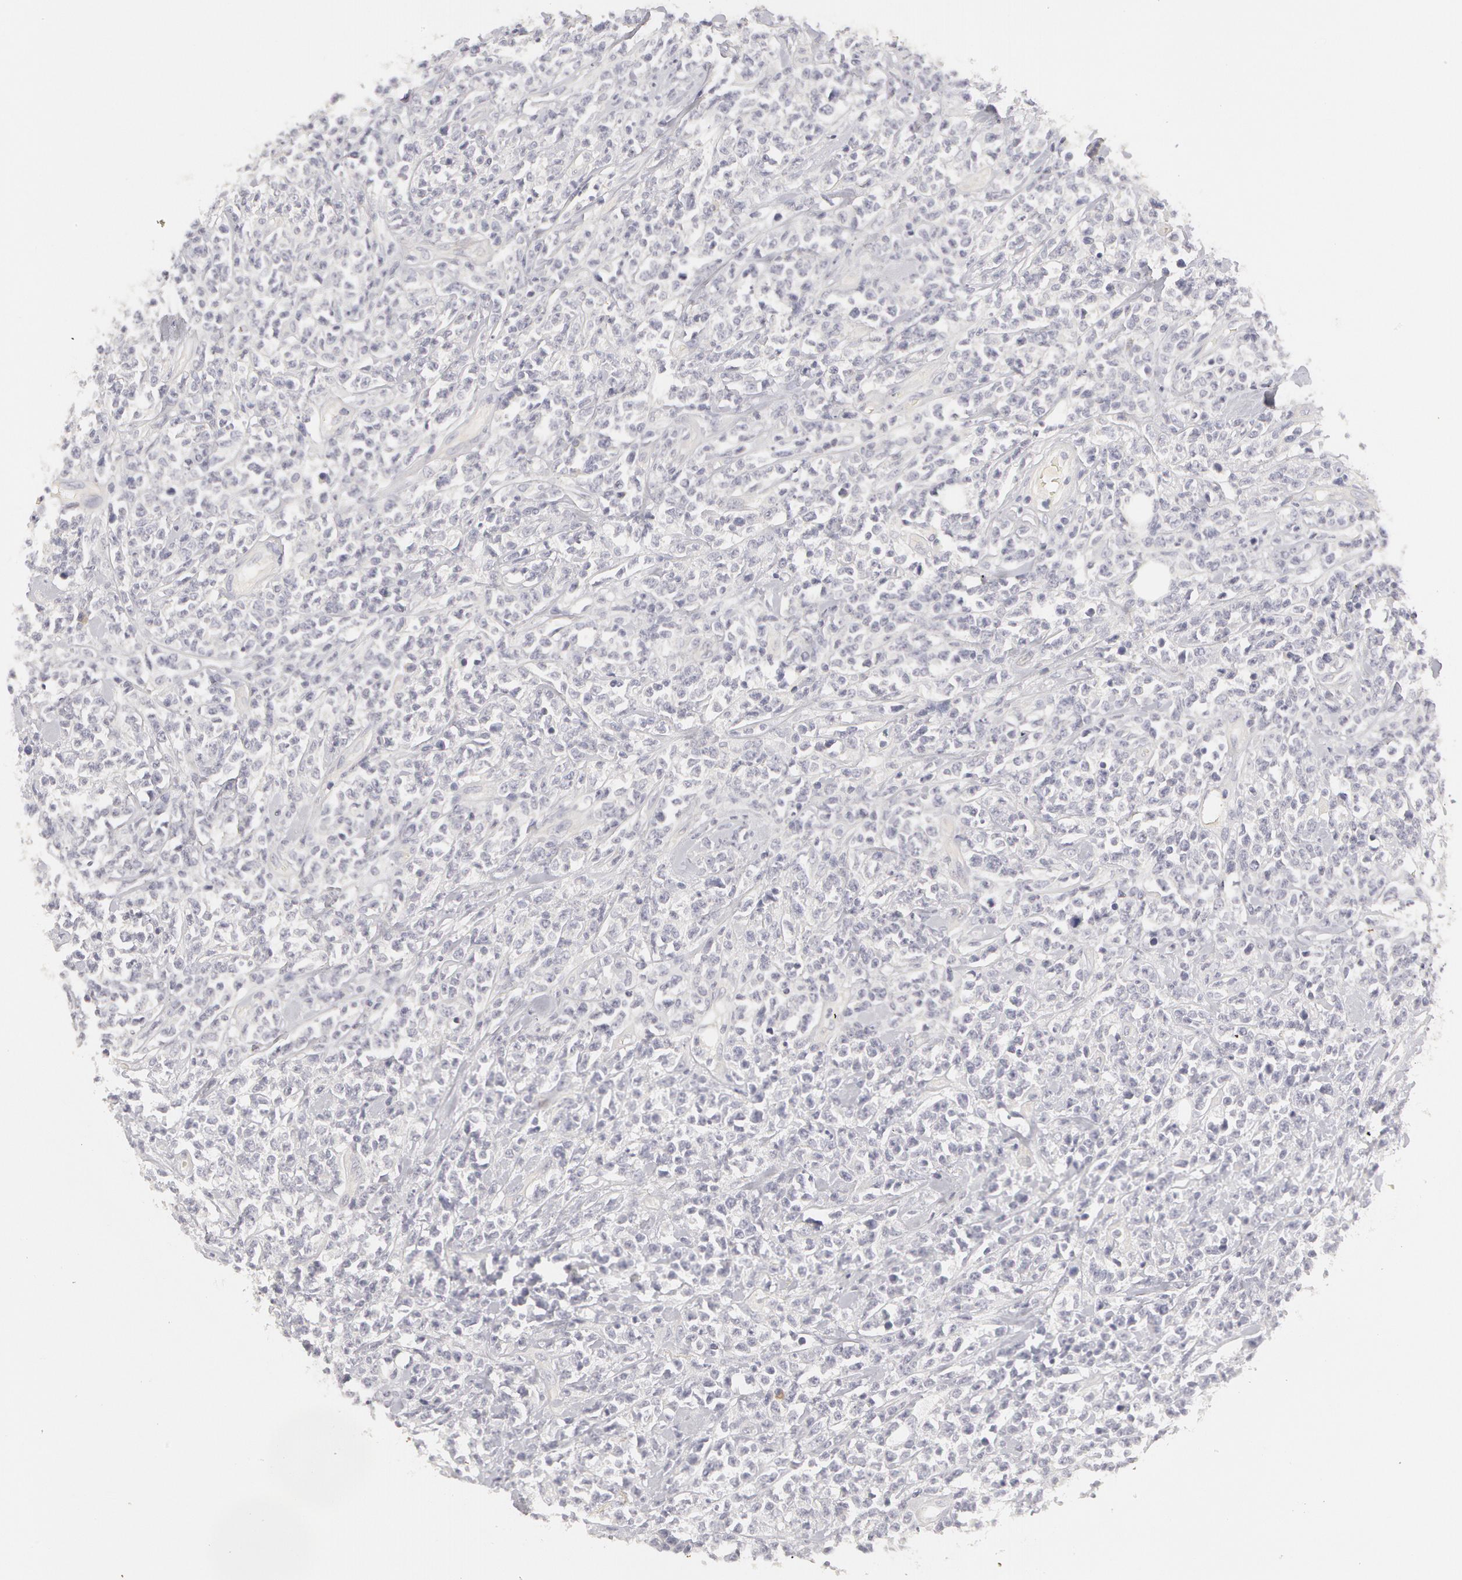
{"staining": {"intensity": "negative", "quantity": "none", "location": "none"}, "tissue": "lymphoma", "cell_type": "Tumor cells", "image_type": "cancer", "snomed": [{"axis": "morphology", "description": "Malignant lymphoma, non-Hodgkin's type, High grade"}, {"axis": "topography", "description": "Colon"}], "caption": "Immunohistochemical staining of human high-grade malignant lymphoma, non-Hodgkin's type demonstrates no significant positivity in tumor cells.", "gene": "ABCB1", "patient": {"sex": "male", "age": 82}}